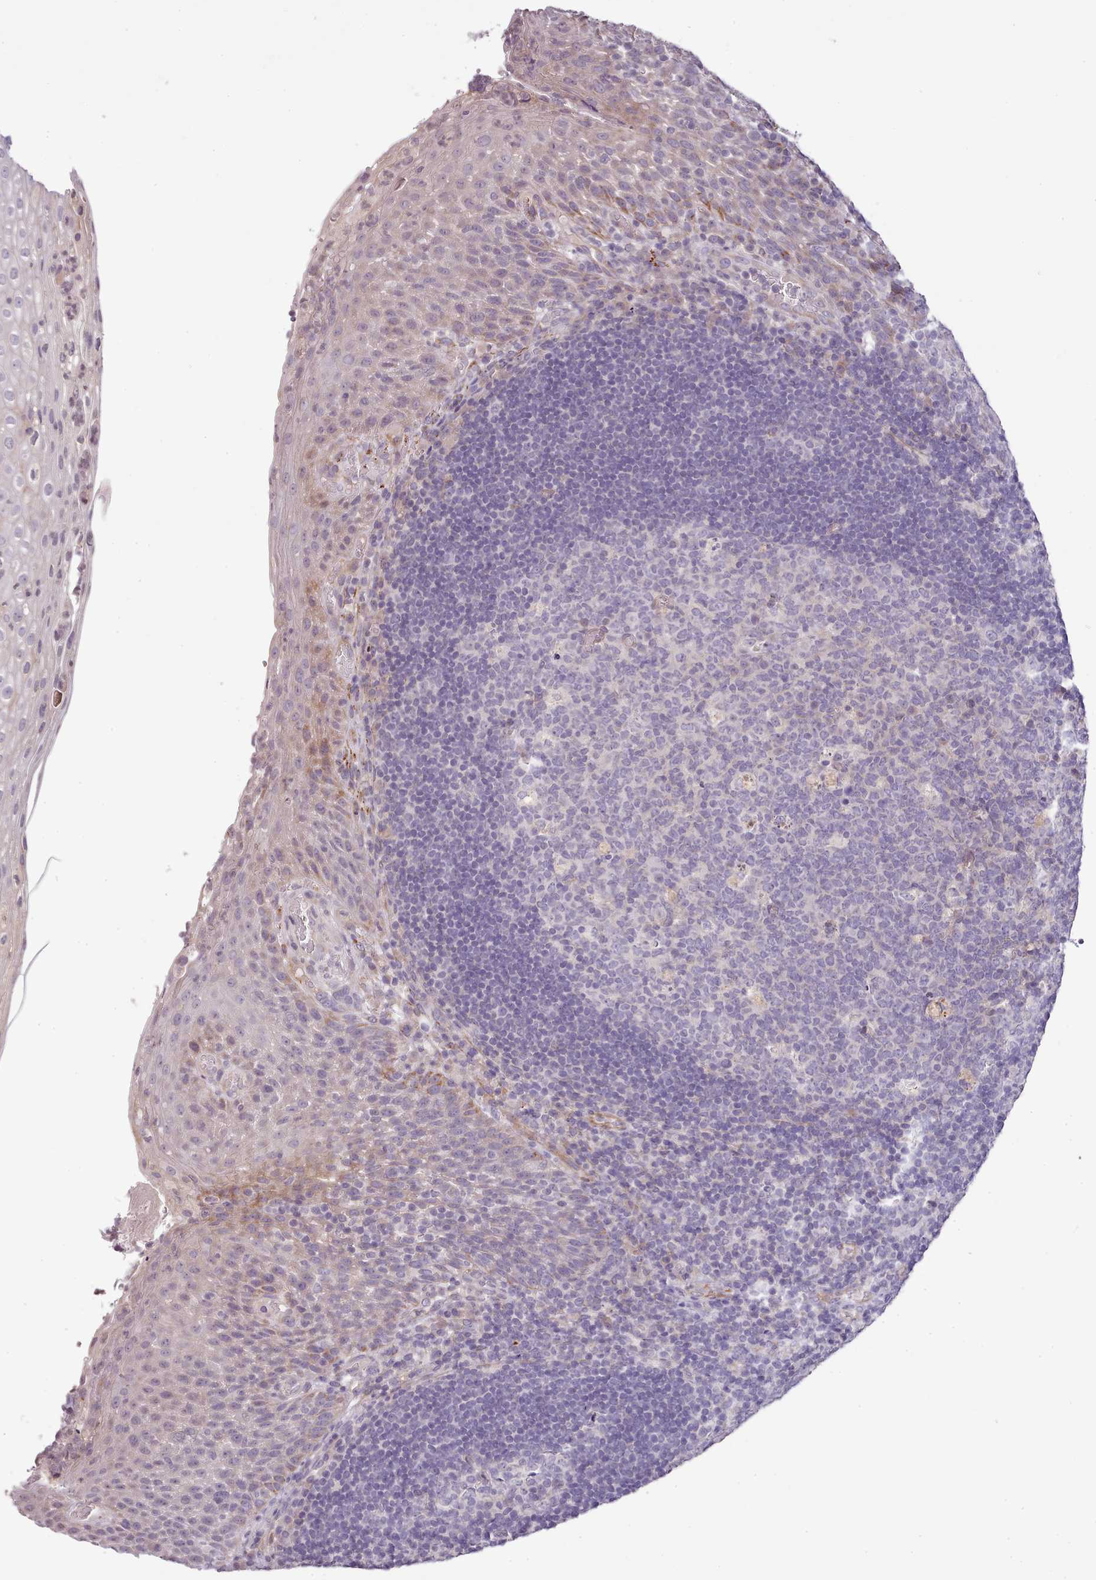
{"staining": {"intensity": "negative", "quantity": "none", "location": "none"}, "tissue": "tonsil", "cell_type": "Germinal center cells", "image_type": "normal", "snomed": [{"axis": "morphology", "description": "Normal tissue, NOS"}, {"axis": "topography", "description": "Tonsil"}], "caption": "Immunohistochemistry image of unremarkable tonsil stained for a protein (brown), which shows no staining in germinal center cells.", "gene": "ZNF658", "patient": {"sex": "male", "age": 17}}